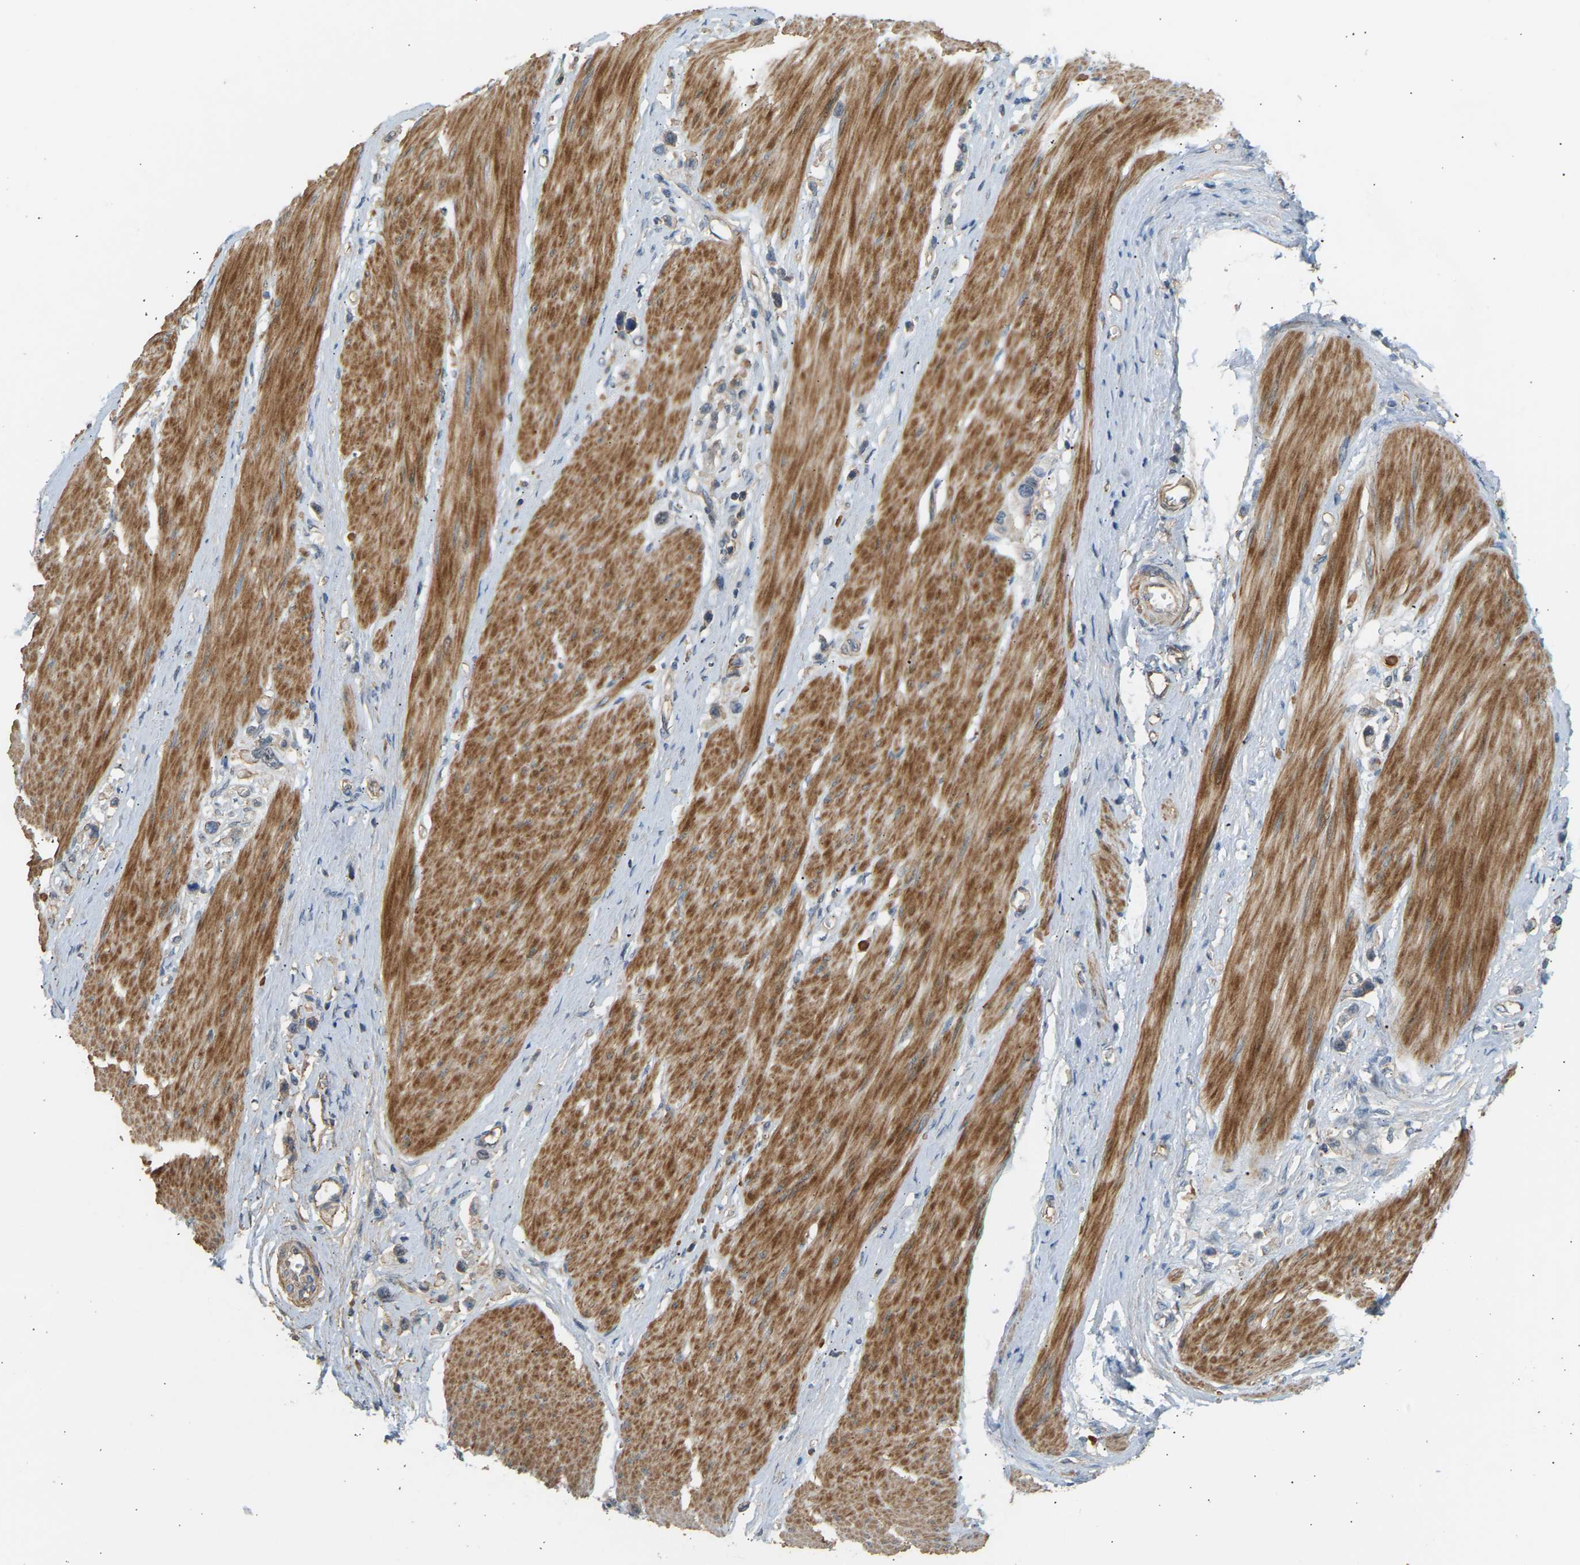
{"staining": {"intensity": "weak", "quantity": "25%-75%", "location": "cytoplasmic/membranous"}, "tissue": "stomach cancer", "cell_type": "Tumor cells", "image_type": "cancer", "snomed": [{"axis": "morphology", "description": "Adenocarcinoma, NOS"}, {"axis": "topography", "description": "Stomach"}], "caption": "Stomach cancer (adenocarcinoma) stained with DAB immunohistochemistry (IHC) demonstrates low levels of weak cytoplasmic/membranous staining in approximately 25%-75% of tumor cells.", "gene": "RGL1", "patient": {"sex": "female", "age": 65}}